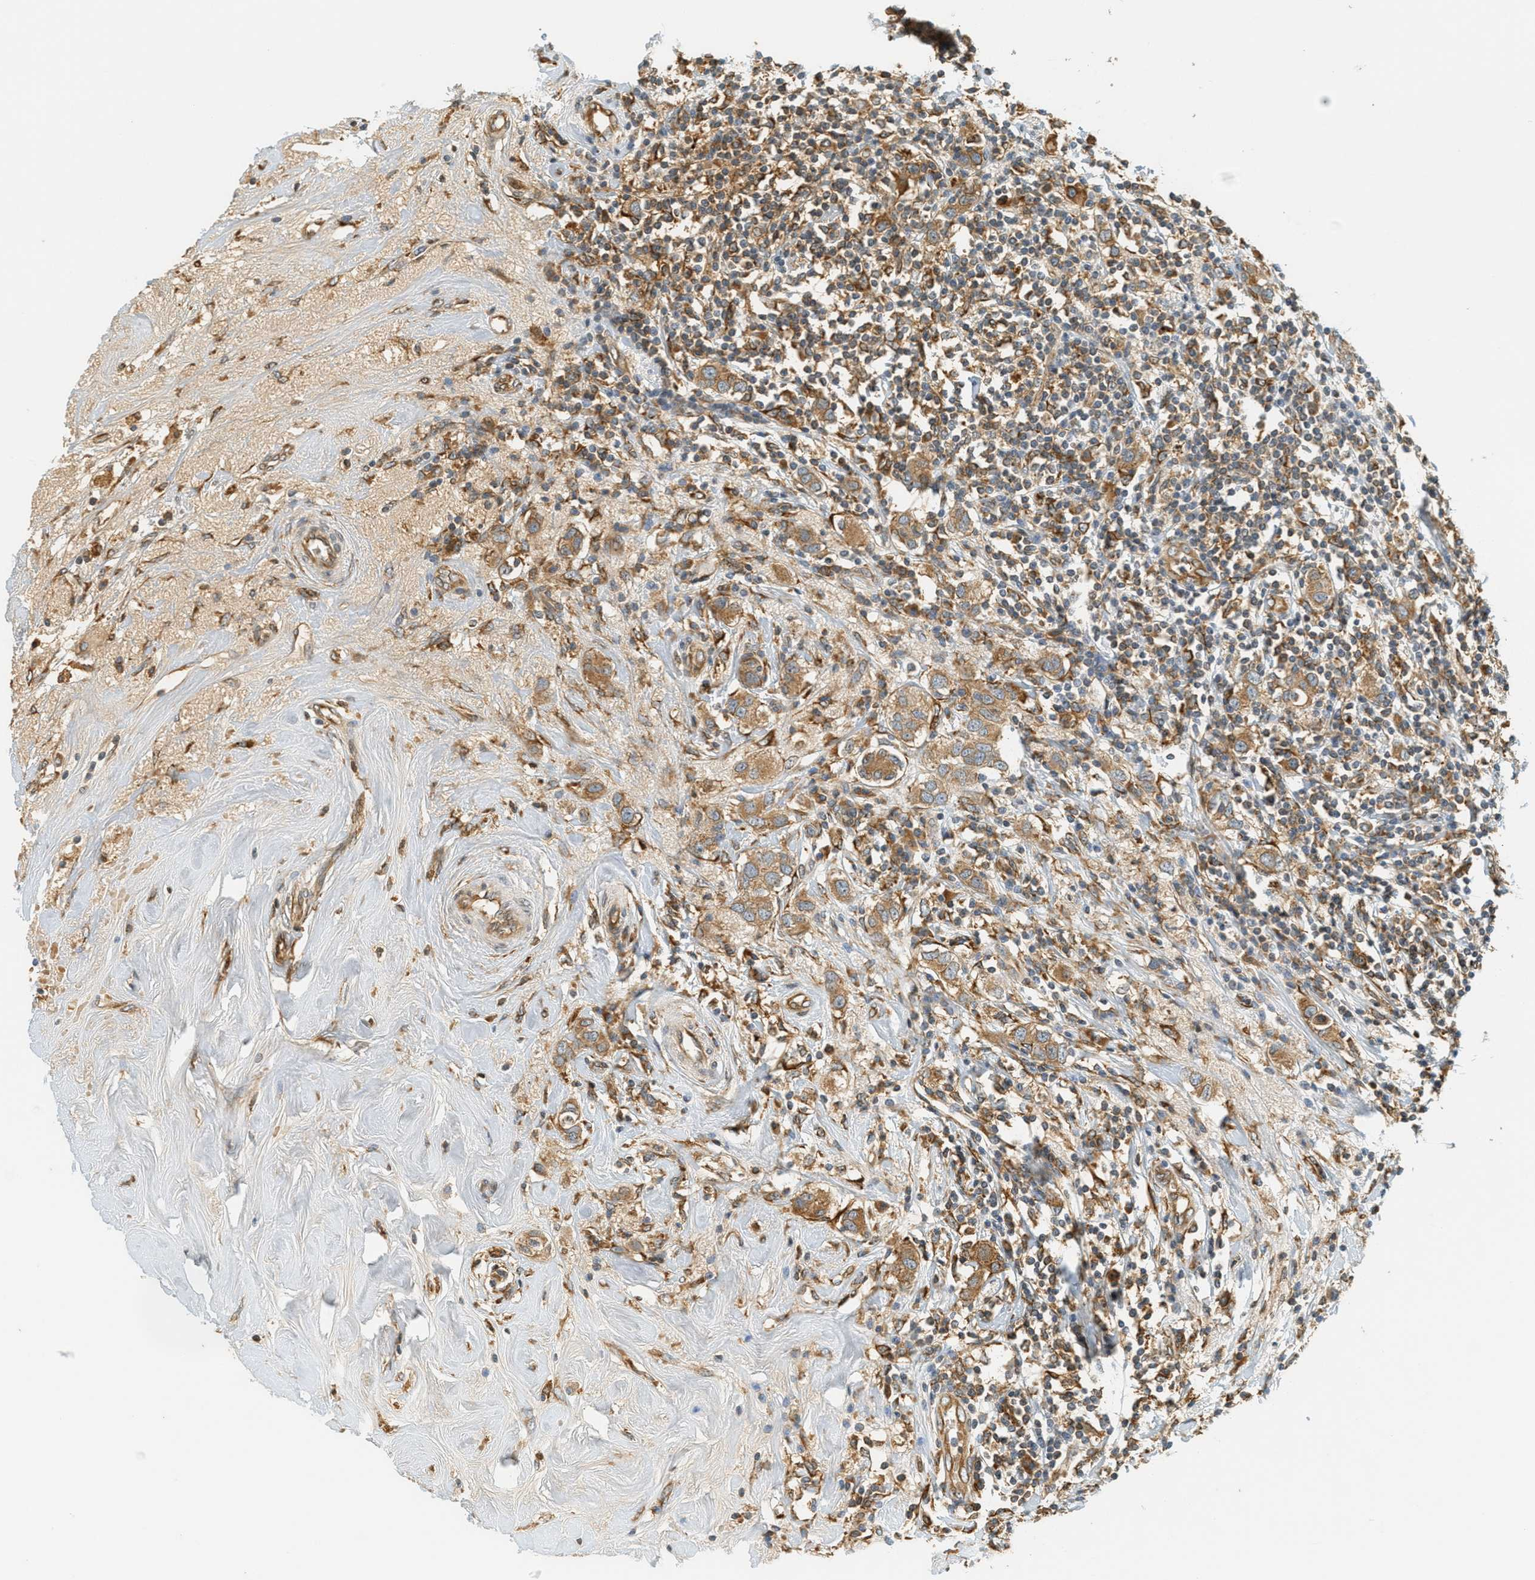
{"staining": {"intensity": "moderate", "quantity": ">75%", "location": "cytoplasmic/membranous"}, "tissue": "breast cancer", "cell_type": "Tumor cells", "image_type": "cancer", "snomed": [{"axis": "morphology", "description": "Duct carcinoma"}, {"axis": "topography", "description": "Breast"}], "caption": "Moderate cytoplasmic/membranous staining is present in about >75% of tumor cells in breast invasive ductal carcinoma.", "gene": "PDK1", "patient": {"sex": "female", "age": 50}}